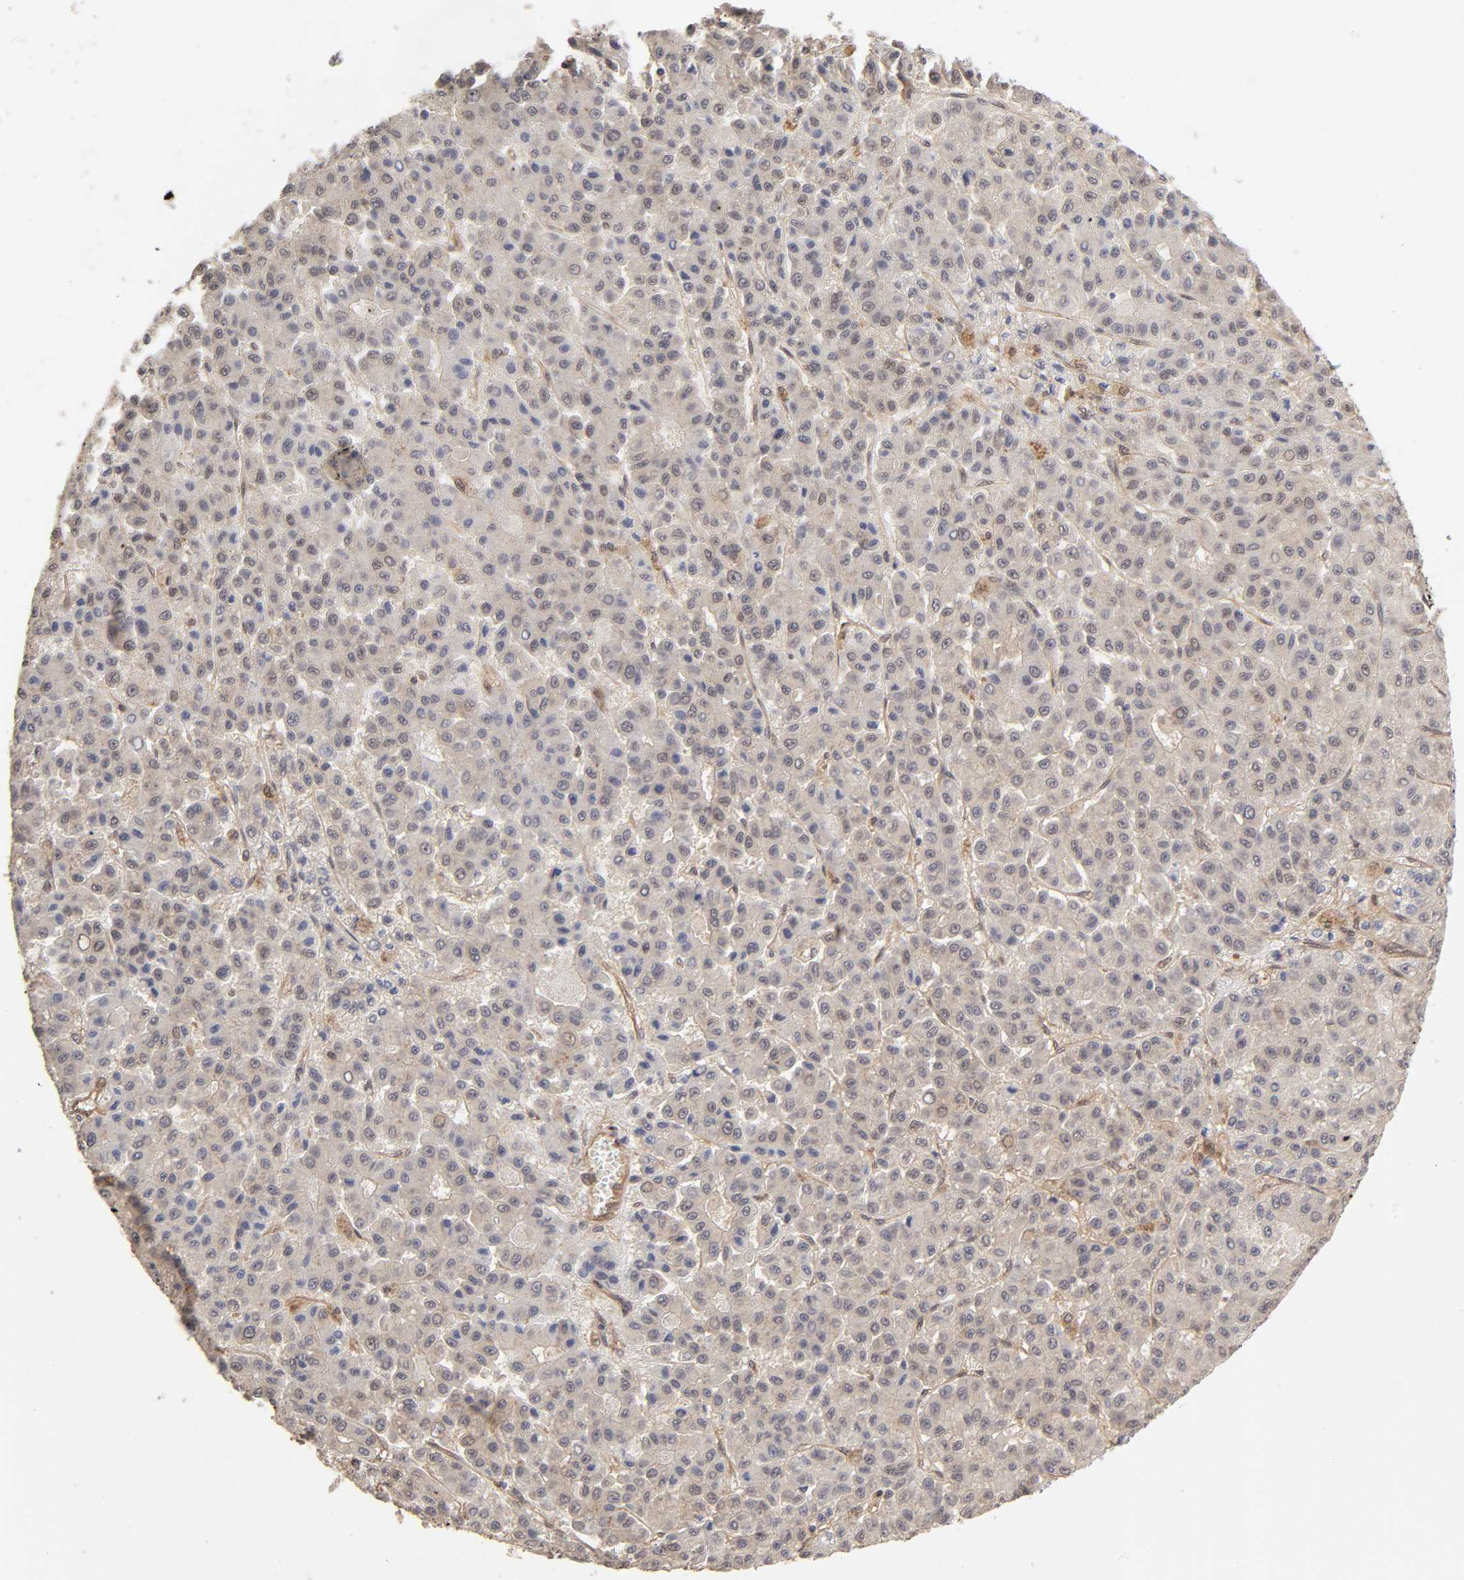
{"staining": {"intensity": "weak", "quantity": "<25%", "location": "cytoplasmic/membranous"}, "tissue": "liver cancer", "cell_type": "Tumor cells", "image_type": "cancer", "snomed": [{"axis": "morphology", "description": "Carcinoma, Hepatocellular, NOS"}, {"axis": "topography", "description": "Liver"}], "caption": "DAB (3,3'-diaminobenzidine) immunohistochemical staining of hepatocellular carcinoma (liver) exhibits no significant positivity in tumor cells. (Brightfield microscopy of DAB (3,3'-diaminobenzidine) immunohistochemistry at high magnification).", "gene": "MAPK1", "patient": {"sex": "male", "age": 70}}